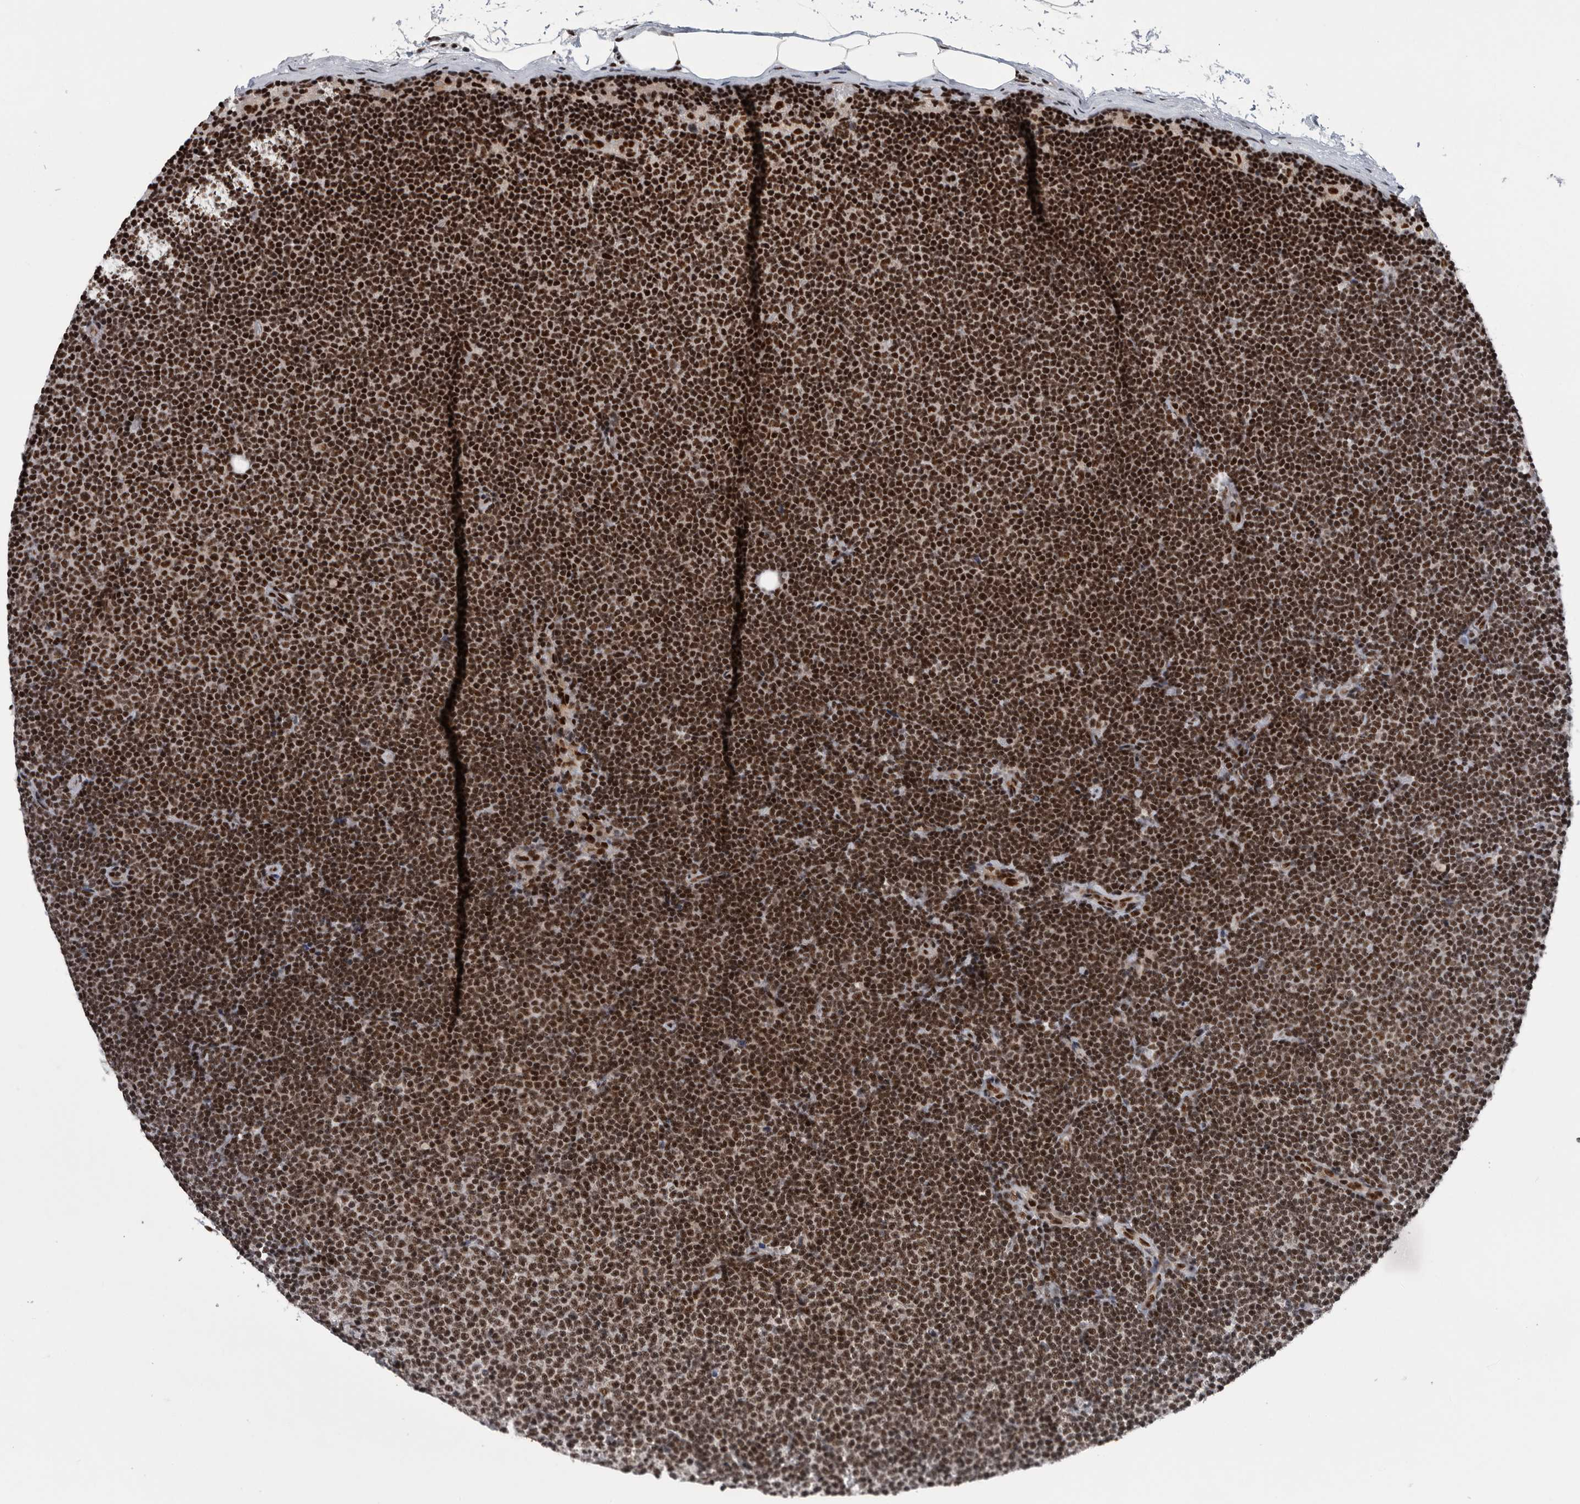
{"staining": {"intensity": "strong", "quantity": ">75%", "location": "nuclear"}, "tissue": "lymphoma", "cell_type": "Tumor cells", "image_type": "cancer", "snomed": [{"axis": "morphology", "description": "Malignant lymphoma, non-Hodgkin's type, Low grade"}, {"axis": "topography", "description": "Lymph node"}], "caption": "Lymphoma was stained to show a protein in brown. There is high levels of strong nuclear expression in about >75% of tumor cells.", "gene": "SENP7", "patient": {"sex": "female", "age": 53}}